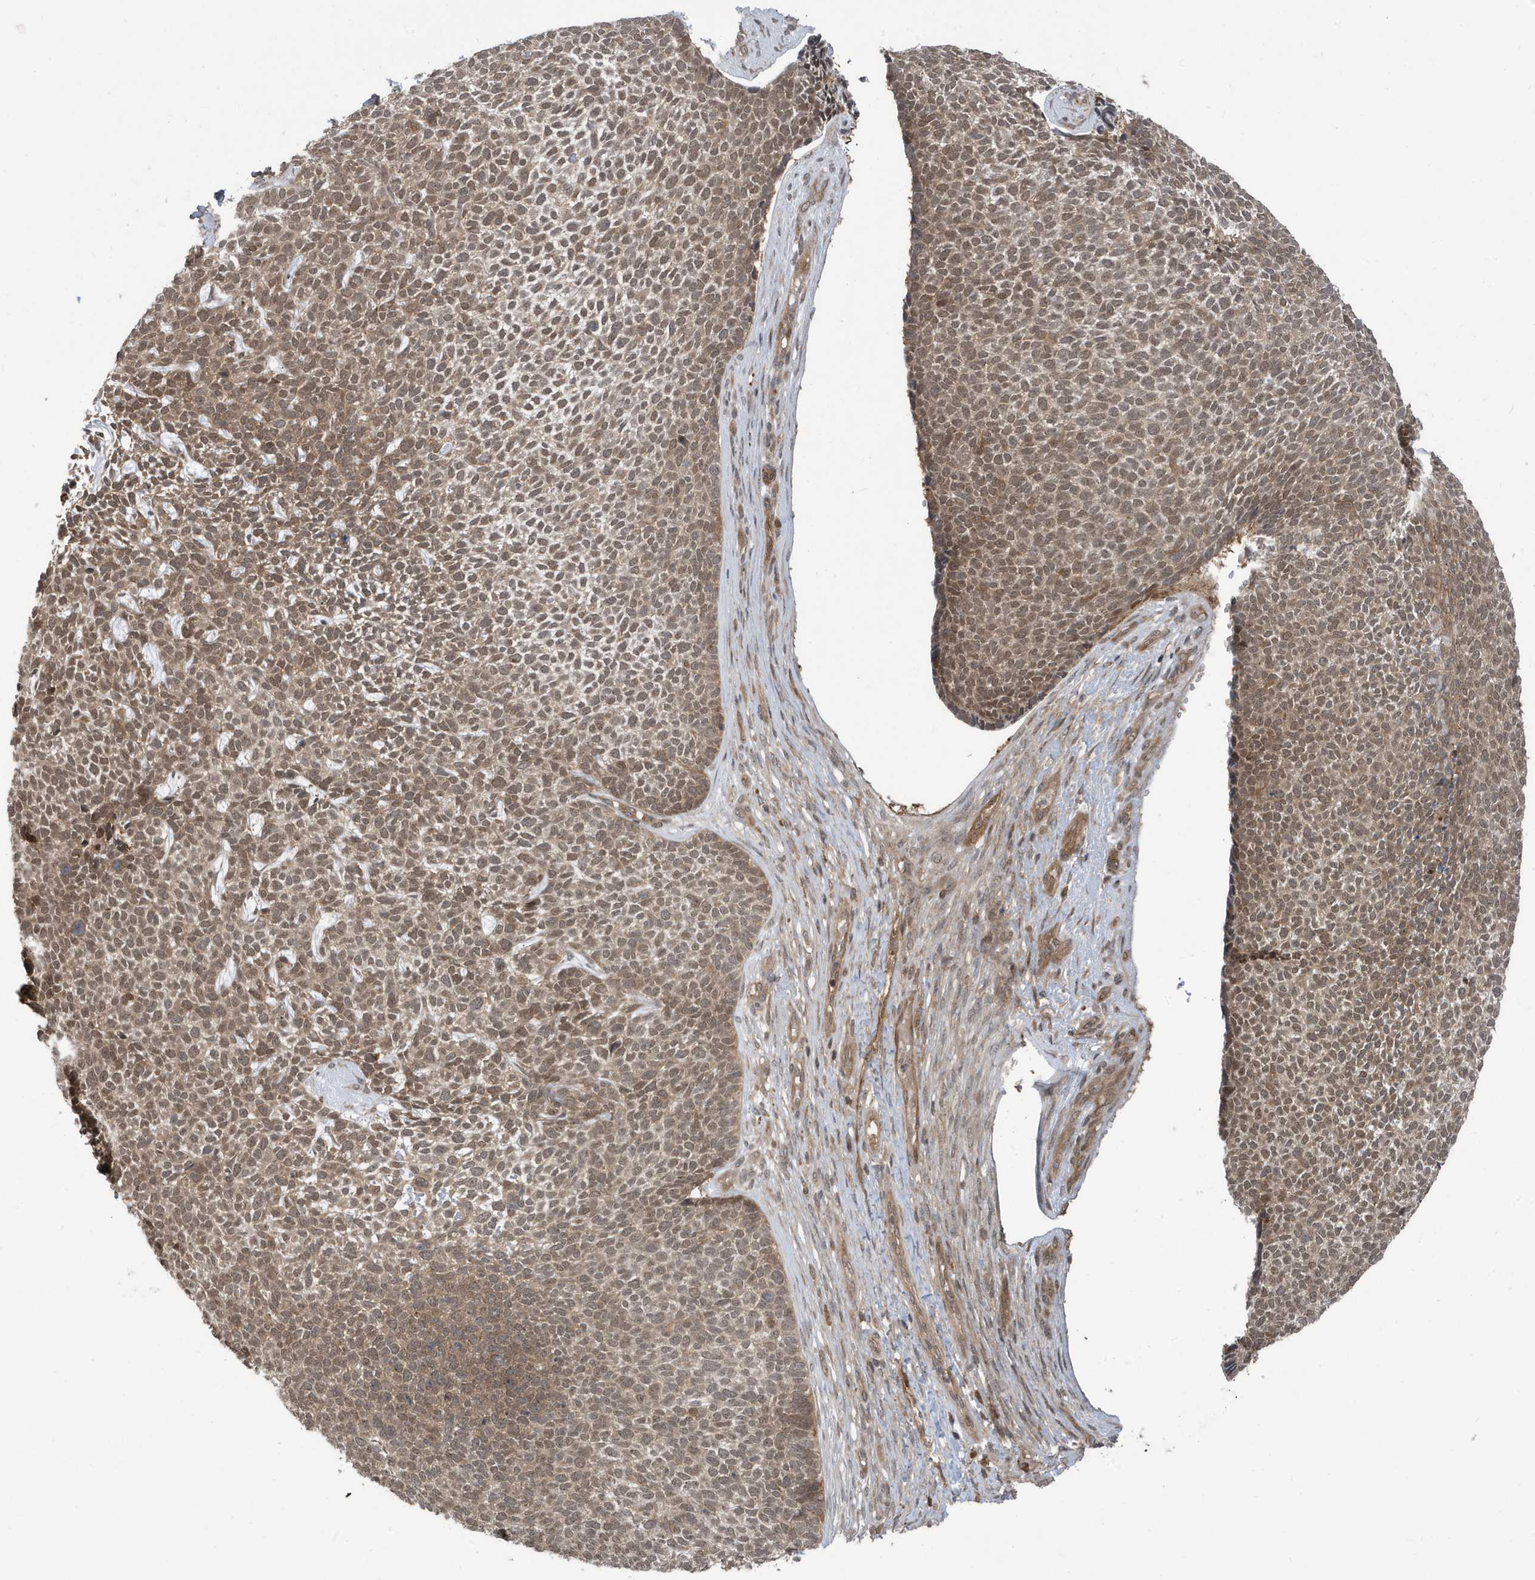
{"staining": {"intensity": "moderate", "quantity": ">75%", "location": "cytoplasmic/membranous,nuclear"}, "tissue": "skin cancer", "cell_type": "Tumor cells", "image_type": "cancer", "snomed": [{"axis": "morphology", "description": "Basal cell carcinoma"}, {"axis": "topography", "description": "Skin"}], "caption": "This image reveals basal cell carcinoma (skin) stained with immunohistochemistry to label a protein in brown. The cytoplasmic/membranous and nuclear of tumor cells show moderate positivity for the protein. Nuclei are counter-stained blue.", "gene": "UBQLN1", "patient": {"sex": "female", "age": 84}}